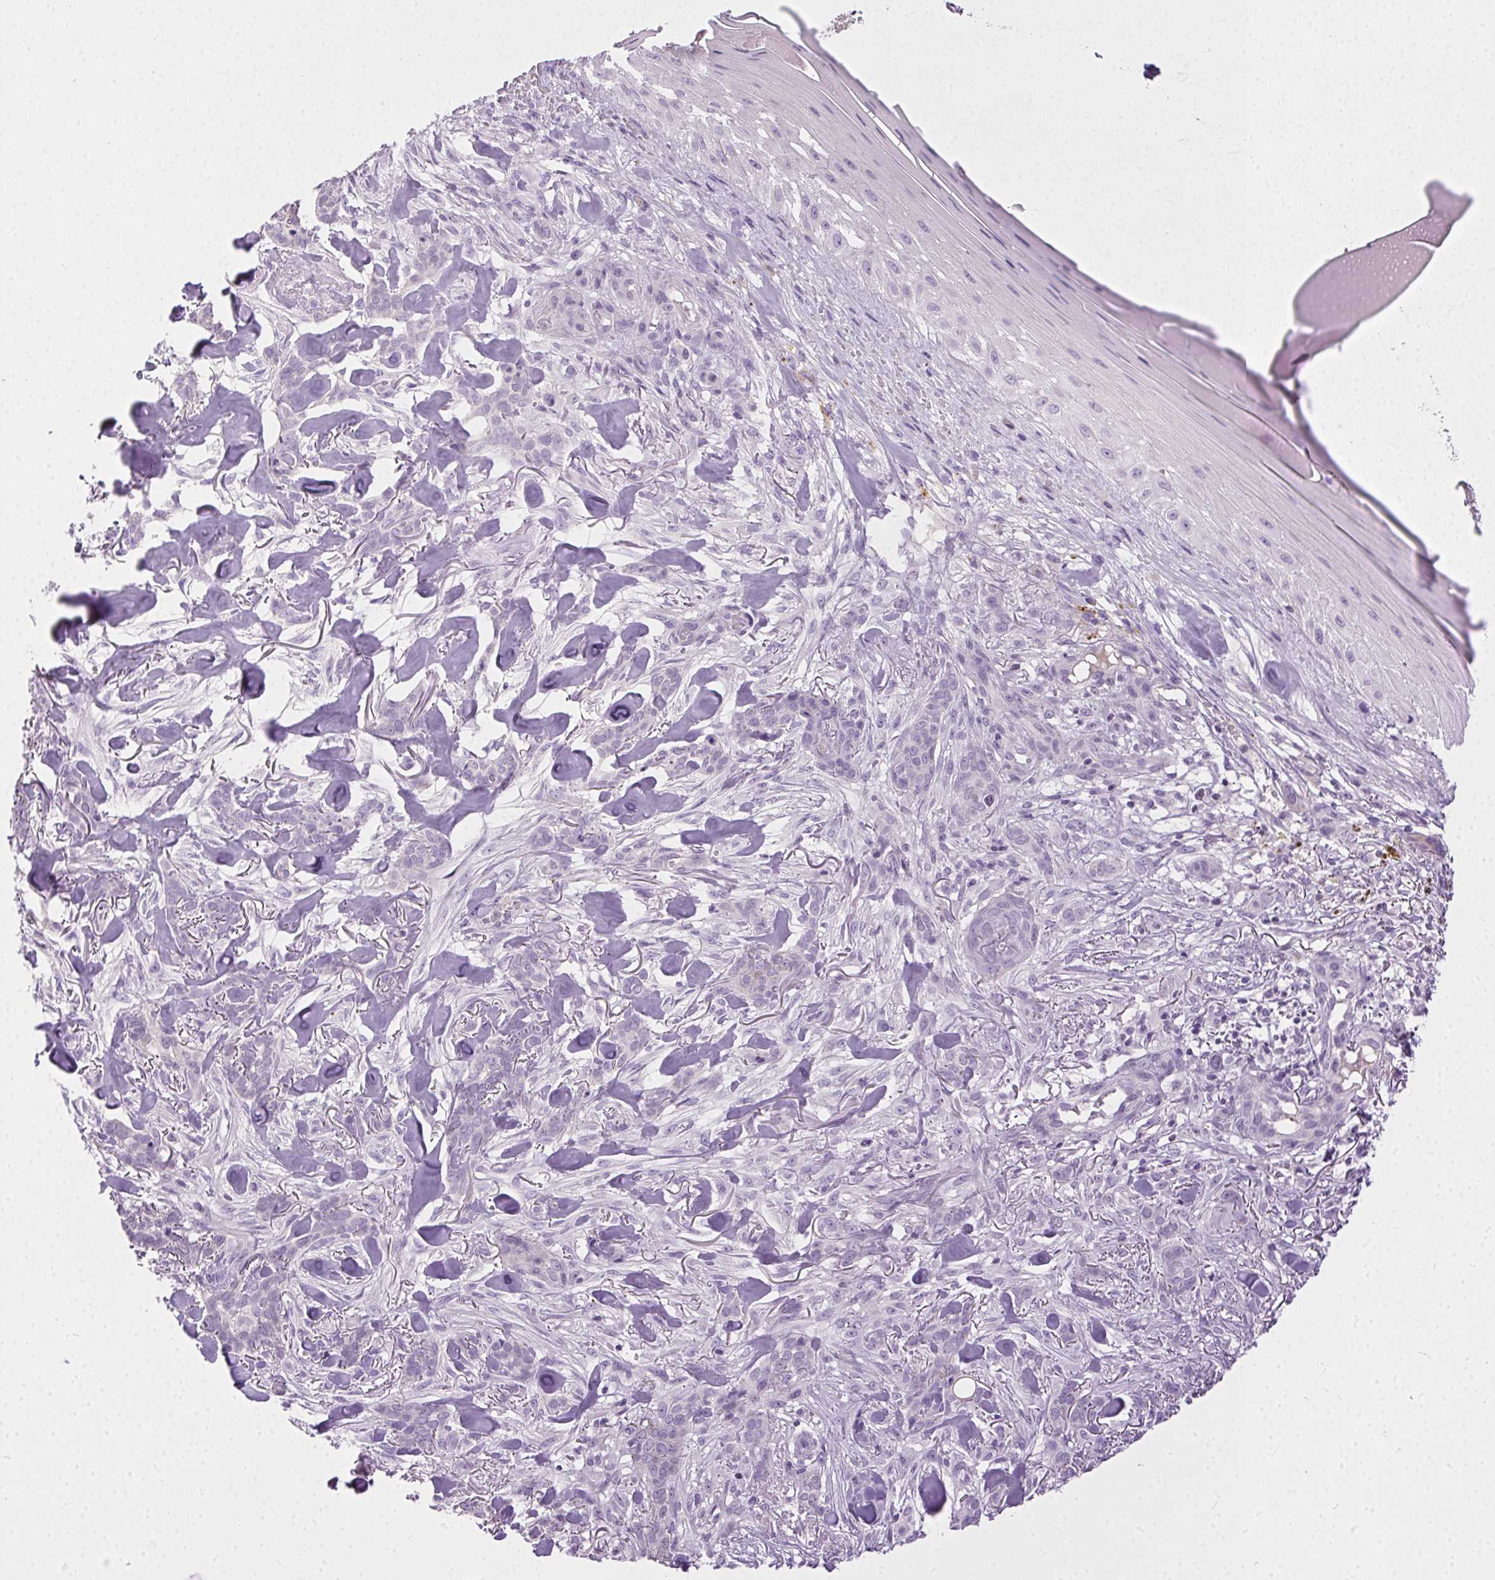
{"staining": {"intensity": "negative", "quantity": "none", "location": "none"}, "tissue": "skin cancer", "cell_type": "Tumor cells", "image_type": "cancer", "snomed": [{"axis": "morphology", "description": "Basal cell carcinoma"}, {"axis": "topography", "description": "Skin"}], "caption": "A high-resolution micrograph shows IHC staining of skin cancer (basal cell carcinoma), which displays no significant expression in tumor cells.", "gene": "SYCE2", "patient": {"sex": "female", "age": 61}}